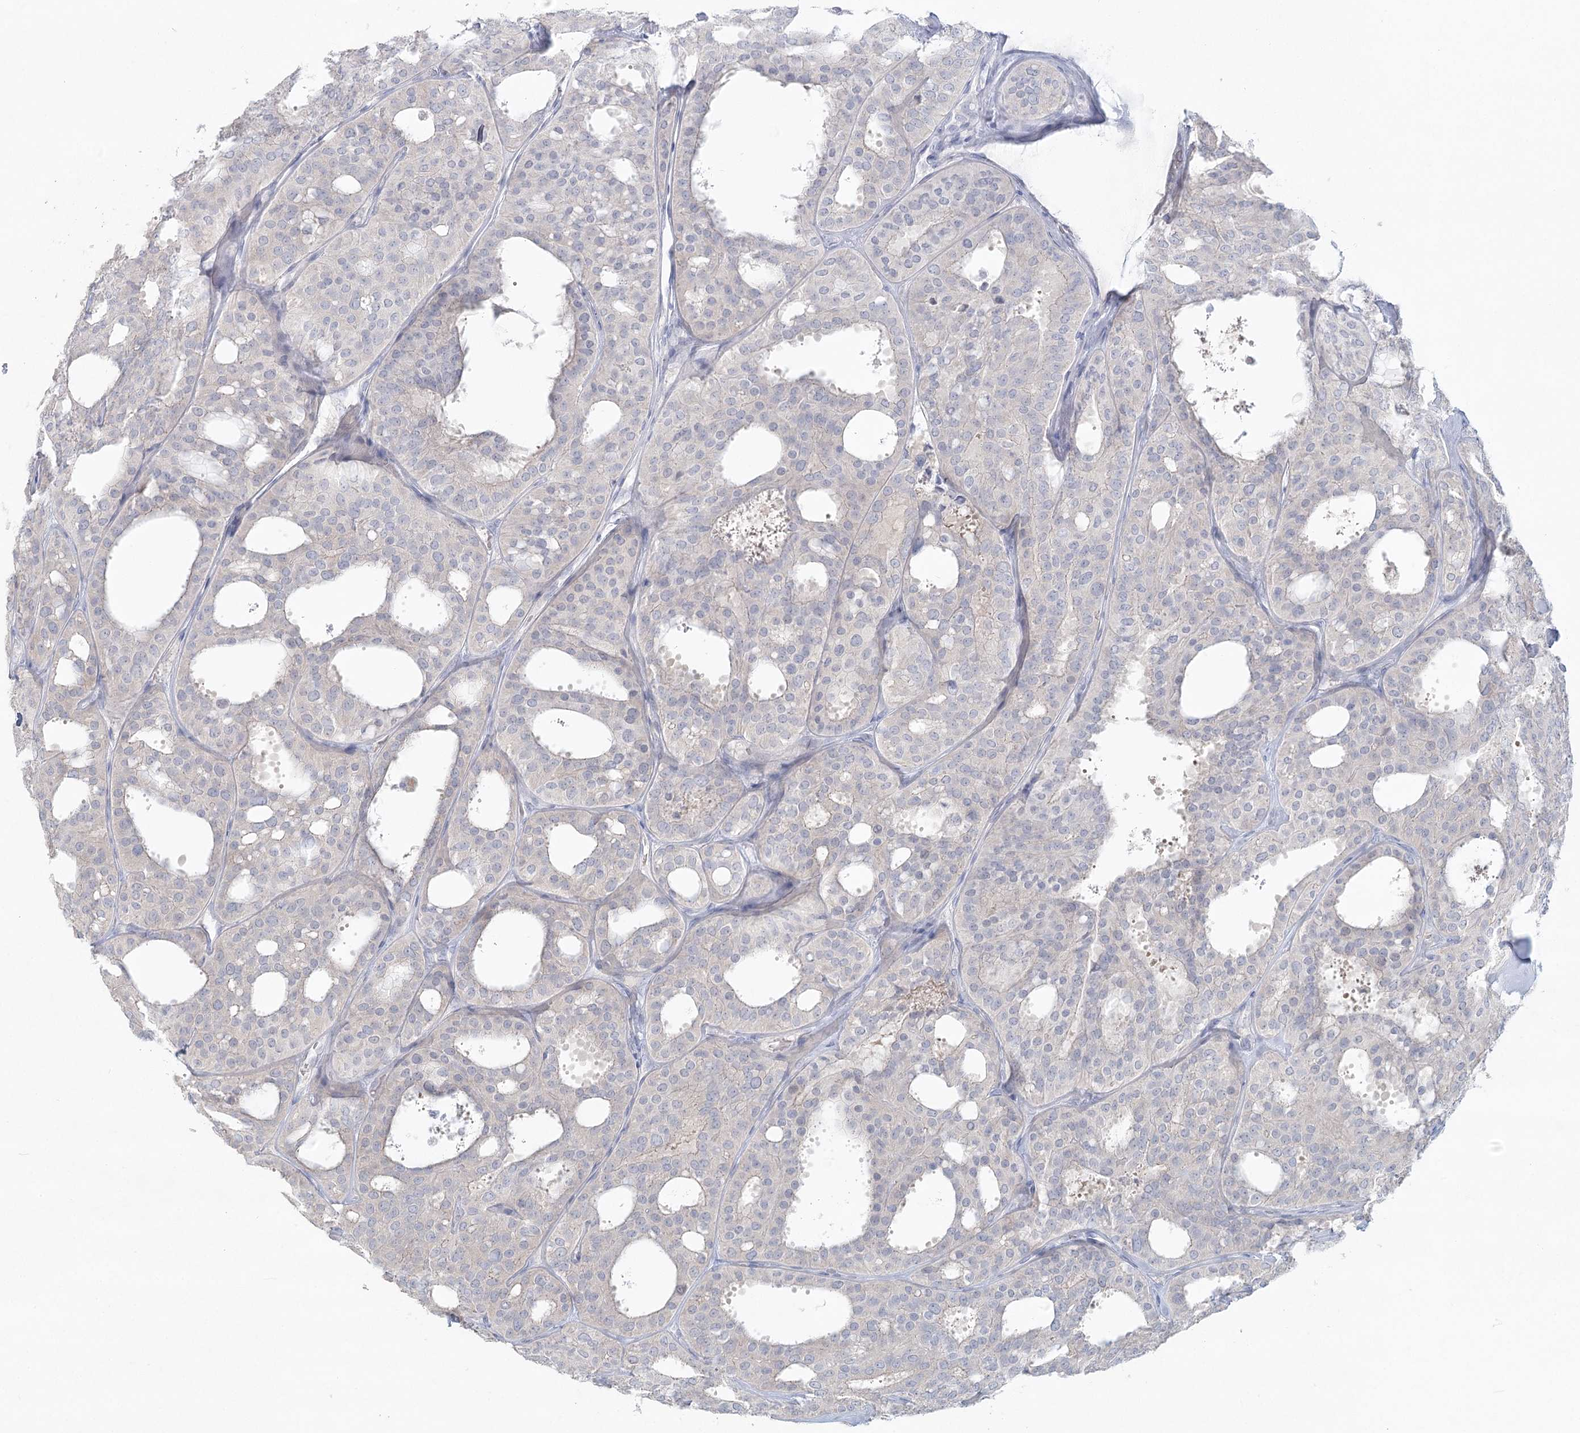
{"staining": {"intensity": "negative", "quantity": "none", "location": "none"}, "tissue": "thyroid cancer", "cell_type": "Tumor cells", "image_type": "cancer", "snomed": [{"axis": "morphology", "description": "Follicular adenoma carcinoma, NOS"}, {"axis": "topography", "description": "Thyroid gland"}], "caption": "This is an IHC photomicrograph of thyroid cancer (follicular adenoma carcinoma). There is no staining in tumor cells.", "gene": "LRP2BP", "patient": {"sex": "male", "age": 75}}